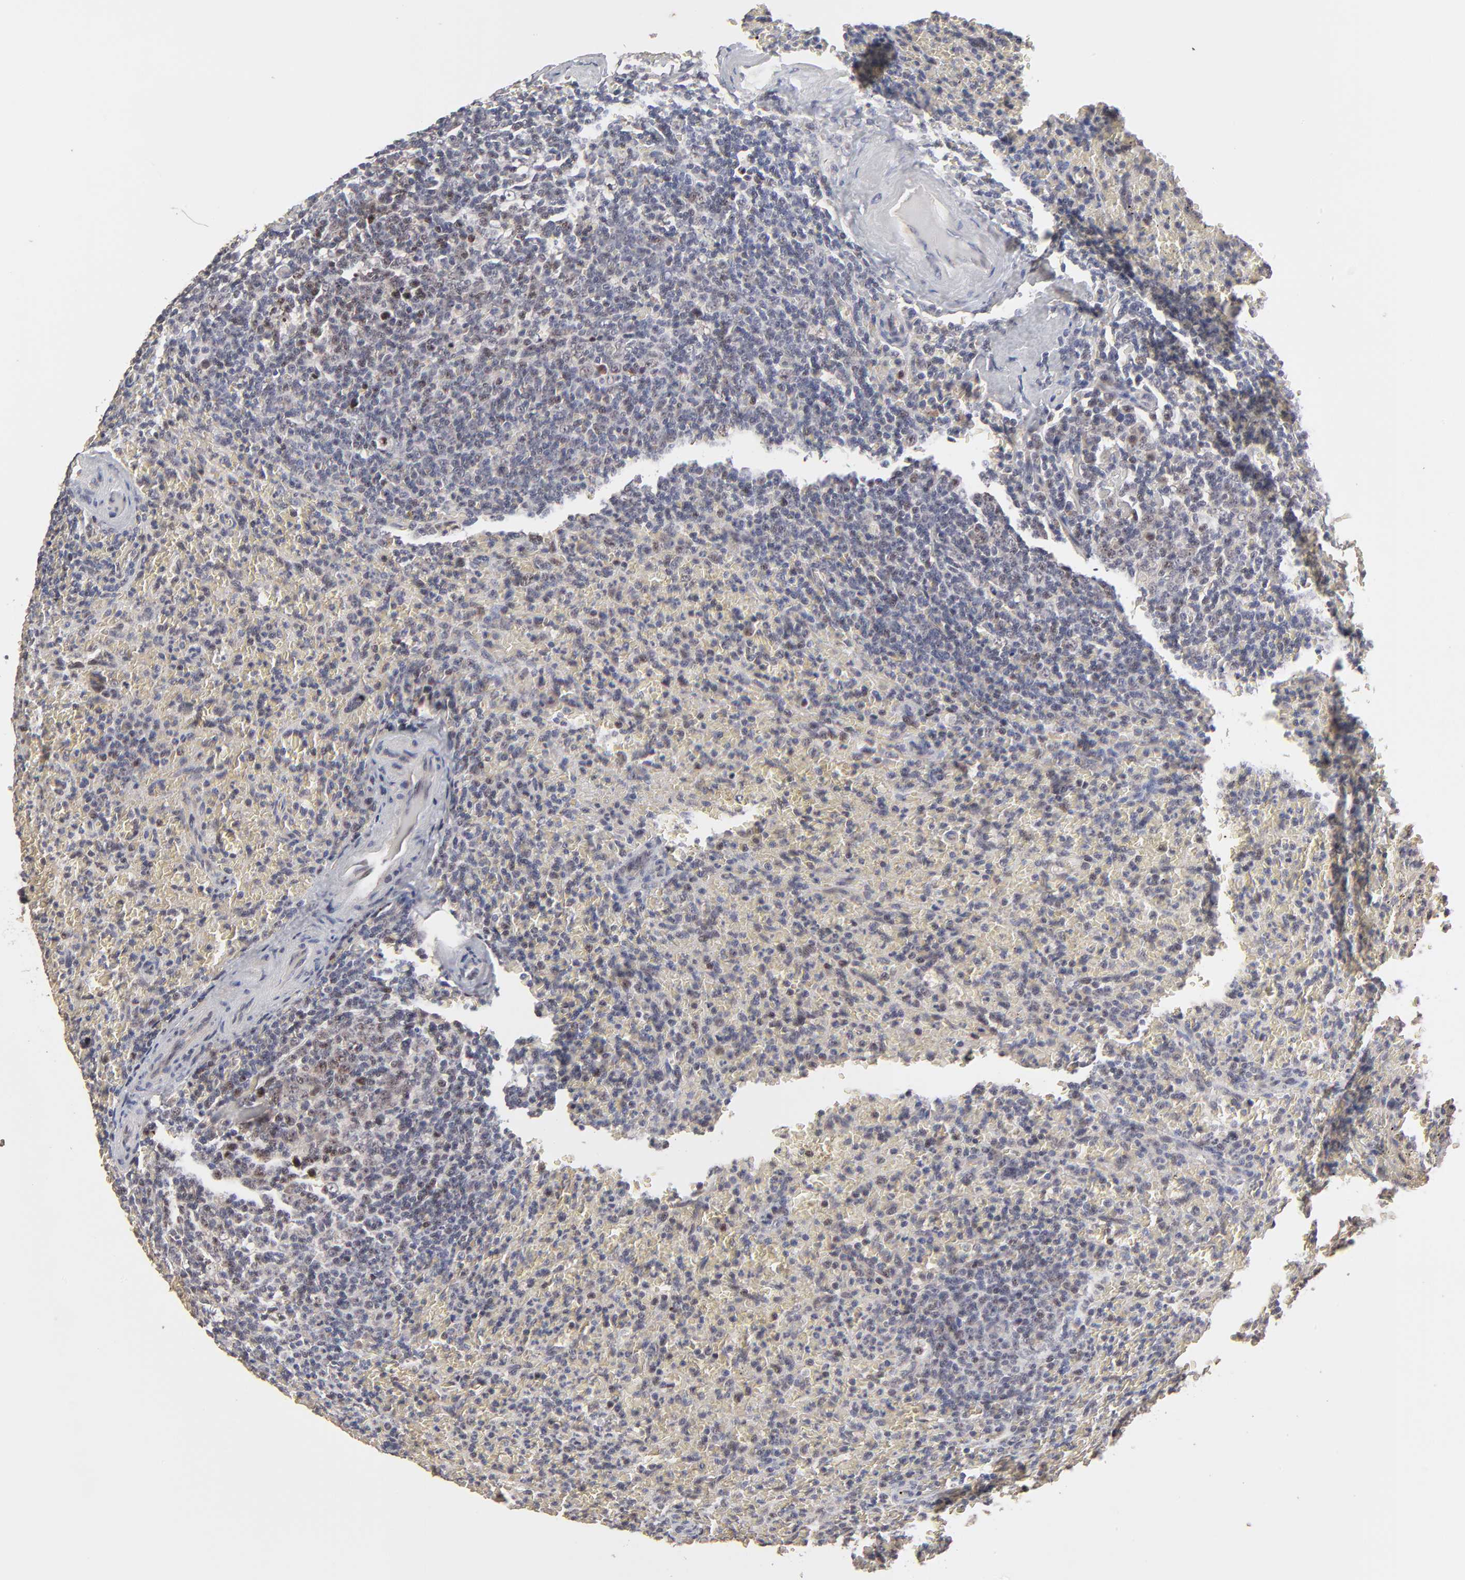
{"staining": {"intensity": "negative", "quantity": "none", "location": "none"}, "tissue": "lymphoma", "cell_type": "Tumor cells", "image_type": "cancer", "snomed": [{"axis": "morphology", "description": "Malignant lymphoma, non-Hodgkin's type, Low grade"}, {"axis": "topography", "description": "Spleen"}], "caption": "DAB immunohistochemical staining of lymphoma demonstrates no significant staining in tumor cells.", "gene": "FRMD8", "patient": {"sex": "female", "age": 64}}